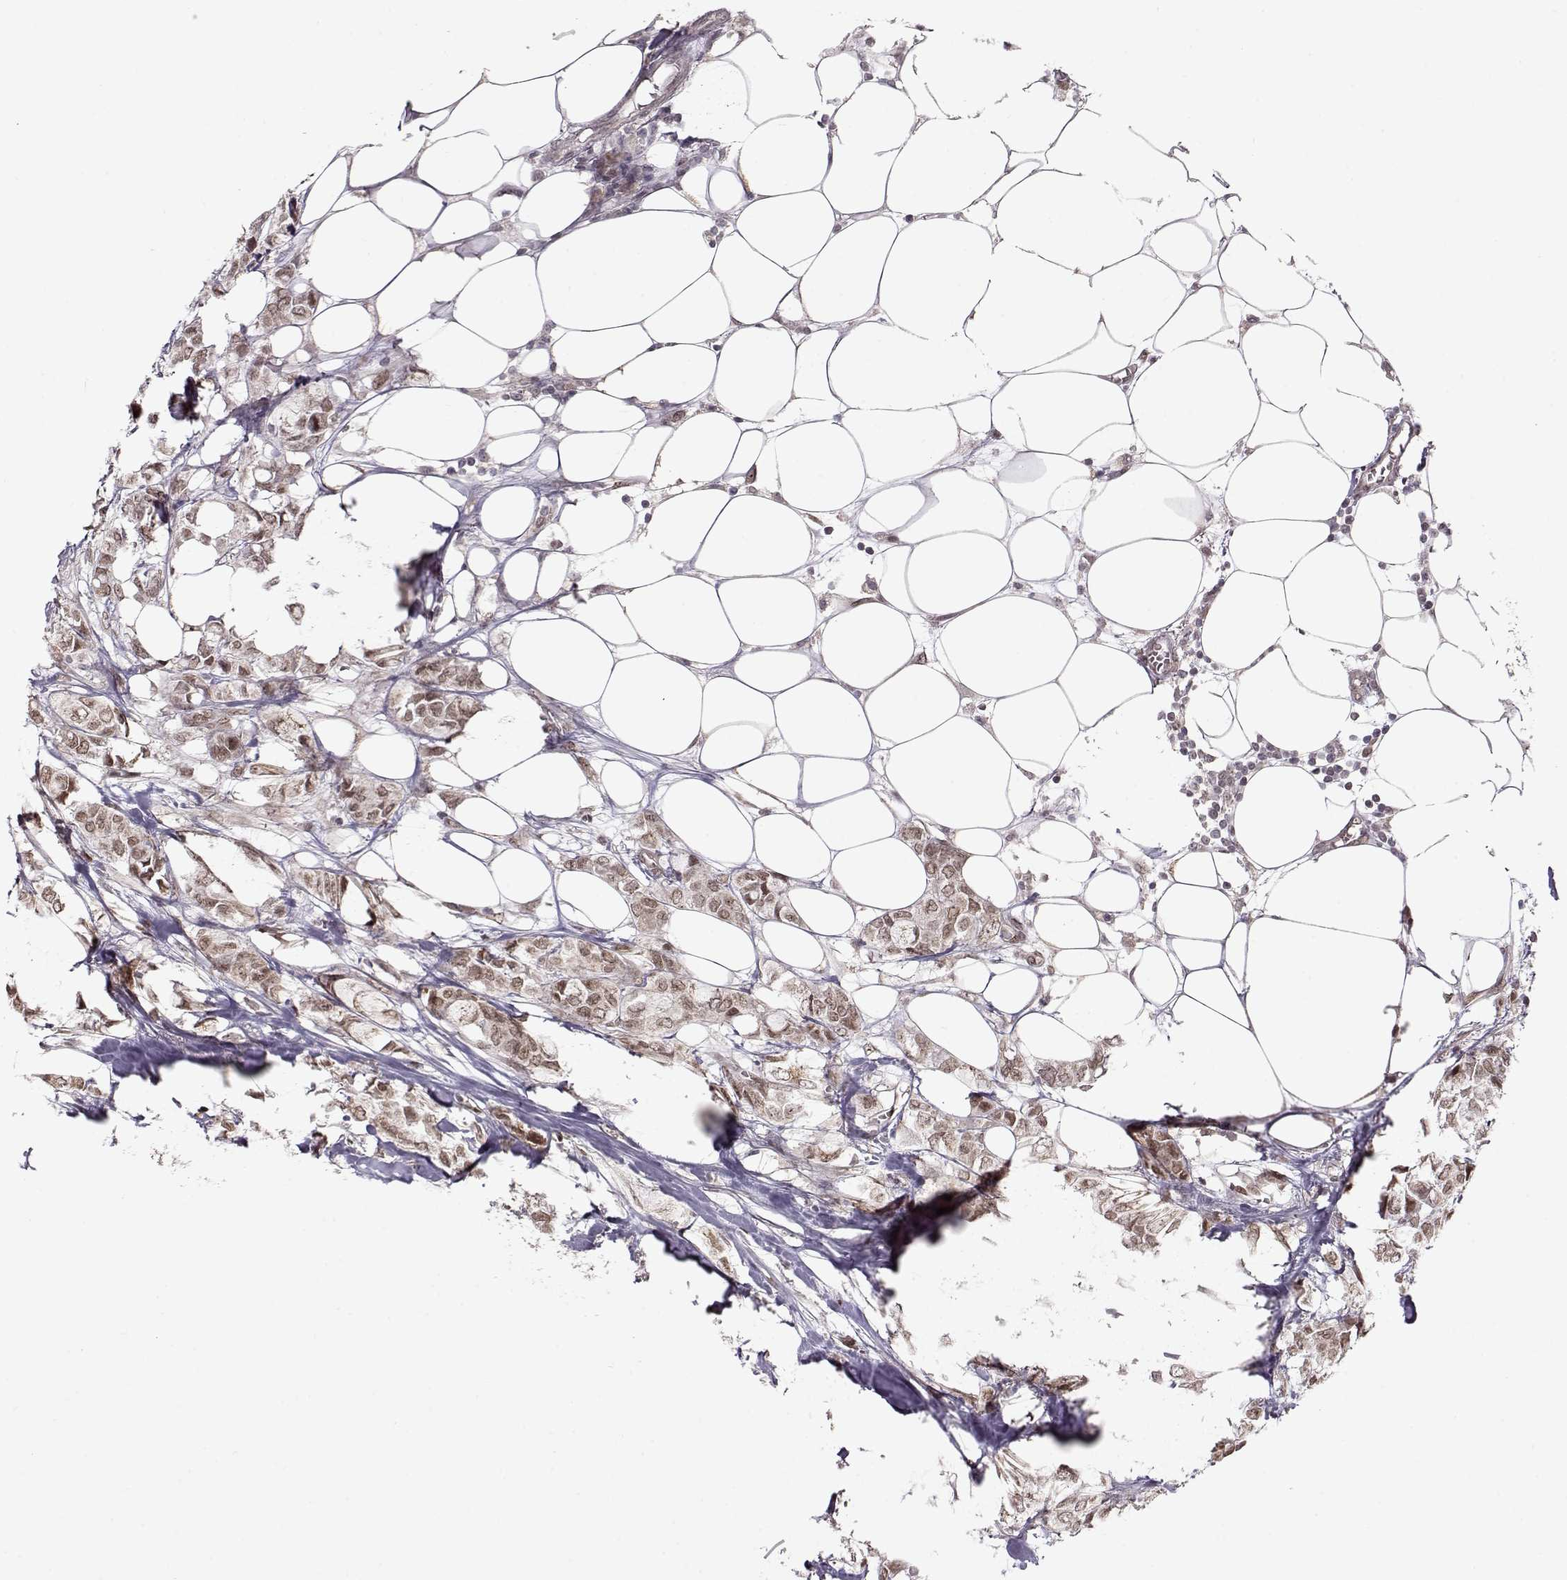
{"staining": {"intensity": "strong", "quantity": ">75%", "location": "cytoplasmic/membranous"}, "tissue": "breast cancer", "cell_type": "Tumor cells", "image_type": "cancer", "snomed": [{"axis": "morphology", "description": "Duct carcinoma"}, {"axis": "topography", "description": "Breast"}], "caption": "Breast cancer stained with DAB immunohistochemistry exhibits high levels of strong cytoplasmic/membranous staining in about >75% of tumor cells.", "gene": "RAI1", "patient": {"sex": "female", "age": 85}}